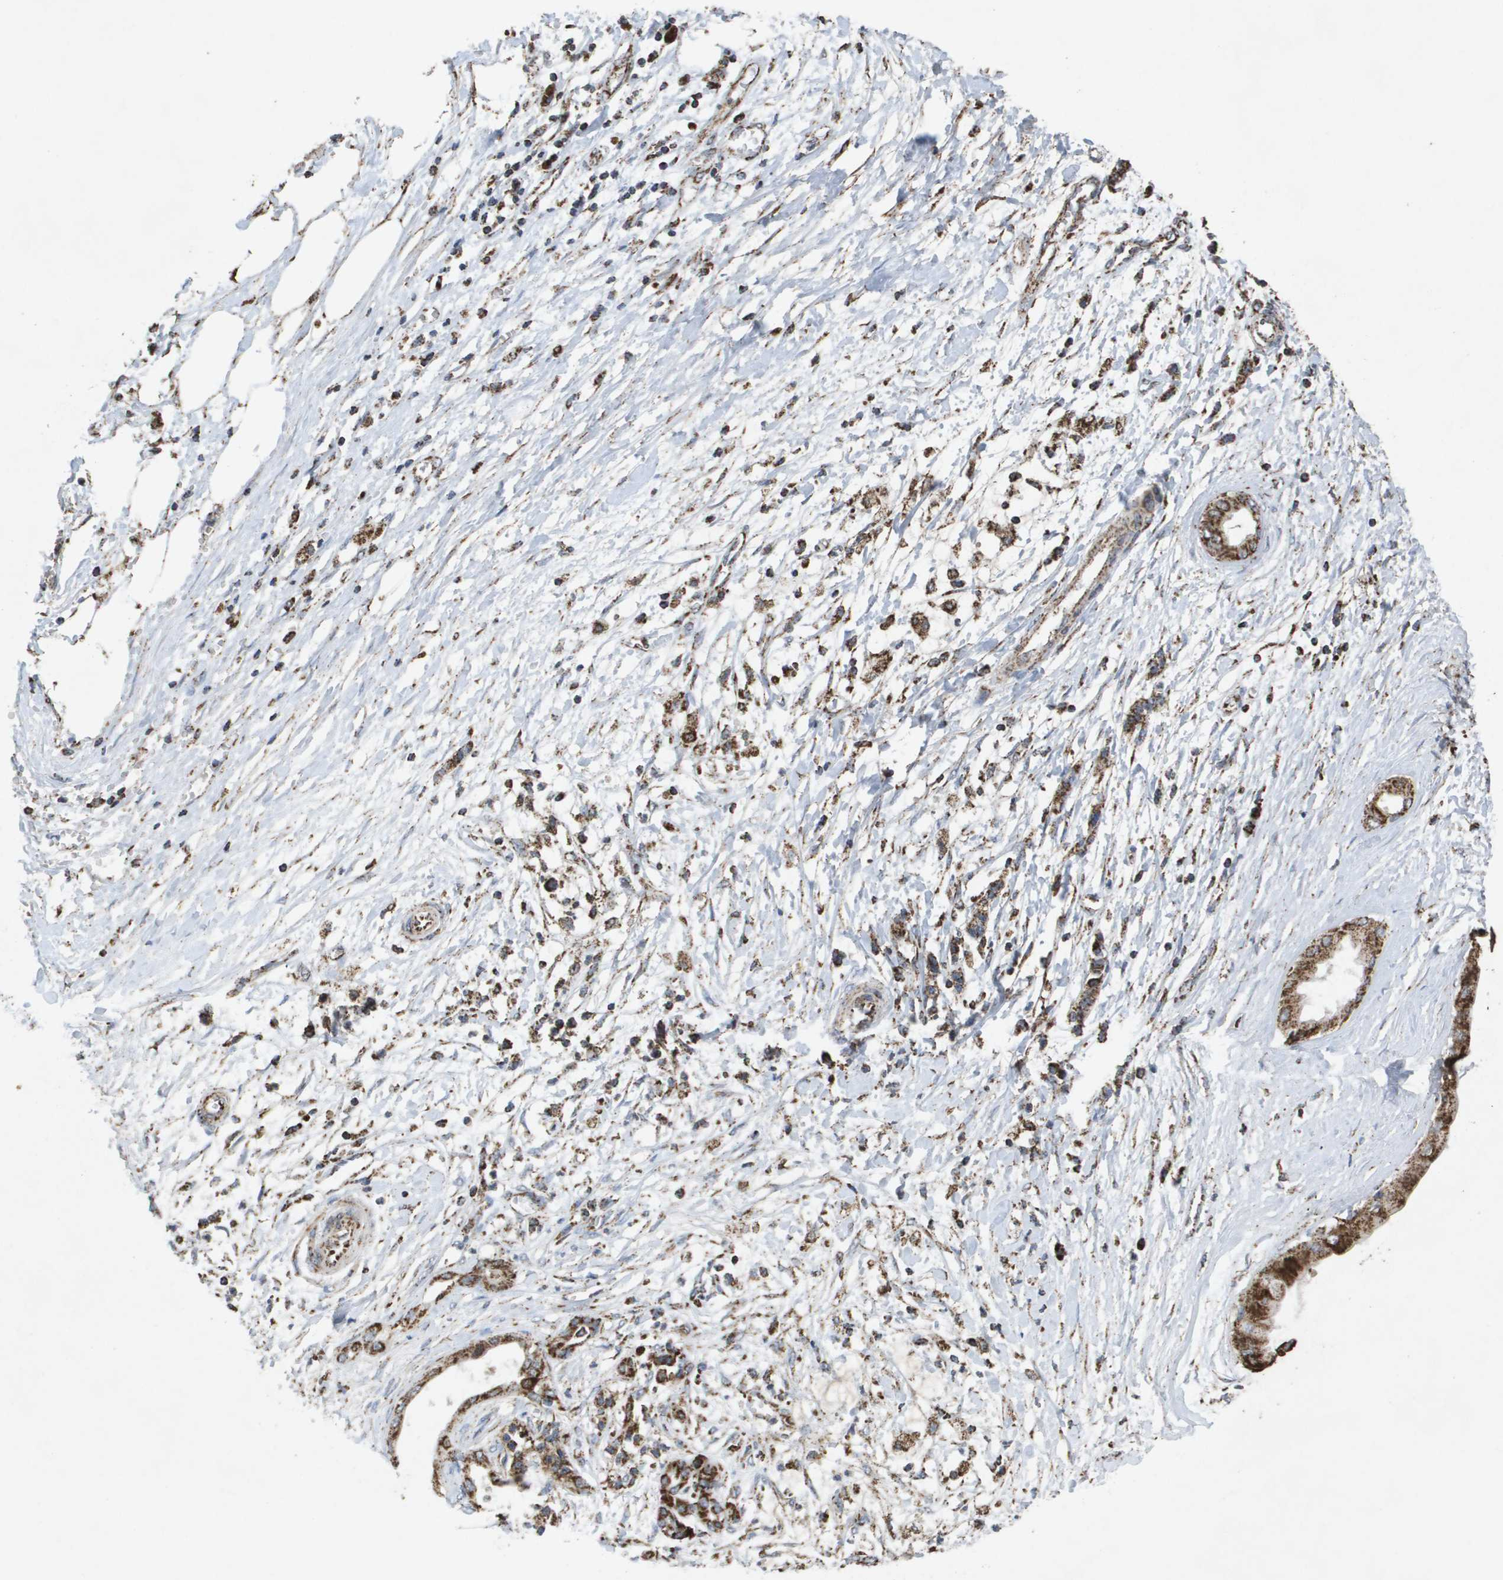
{"staining": {"intensity": "strong", "quantity": ">75%", "location": "cytoplasmic/membranous"}, "tissue": "pancreatic cancer", "cell_type": "Tumor cells", "image_type": "cancer", "snomed": [{"axis": "morphology", "description": "Adenocarcinoma, NOS"}, {"axis": "topography", "description": "Pancreas"}], "caption": "Protein expression analysis of pancreatic adenocarcinoma reveals strong cytoplasmic/membranous expression in approximately >75% of tumor cells.", "gene": "HSPE1", "patient": {"sex": "male", "age": 56}}